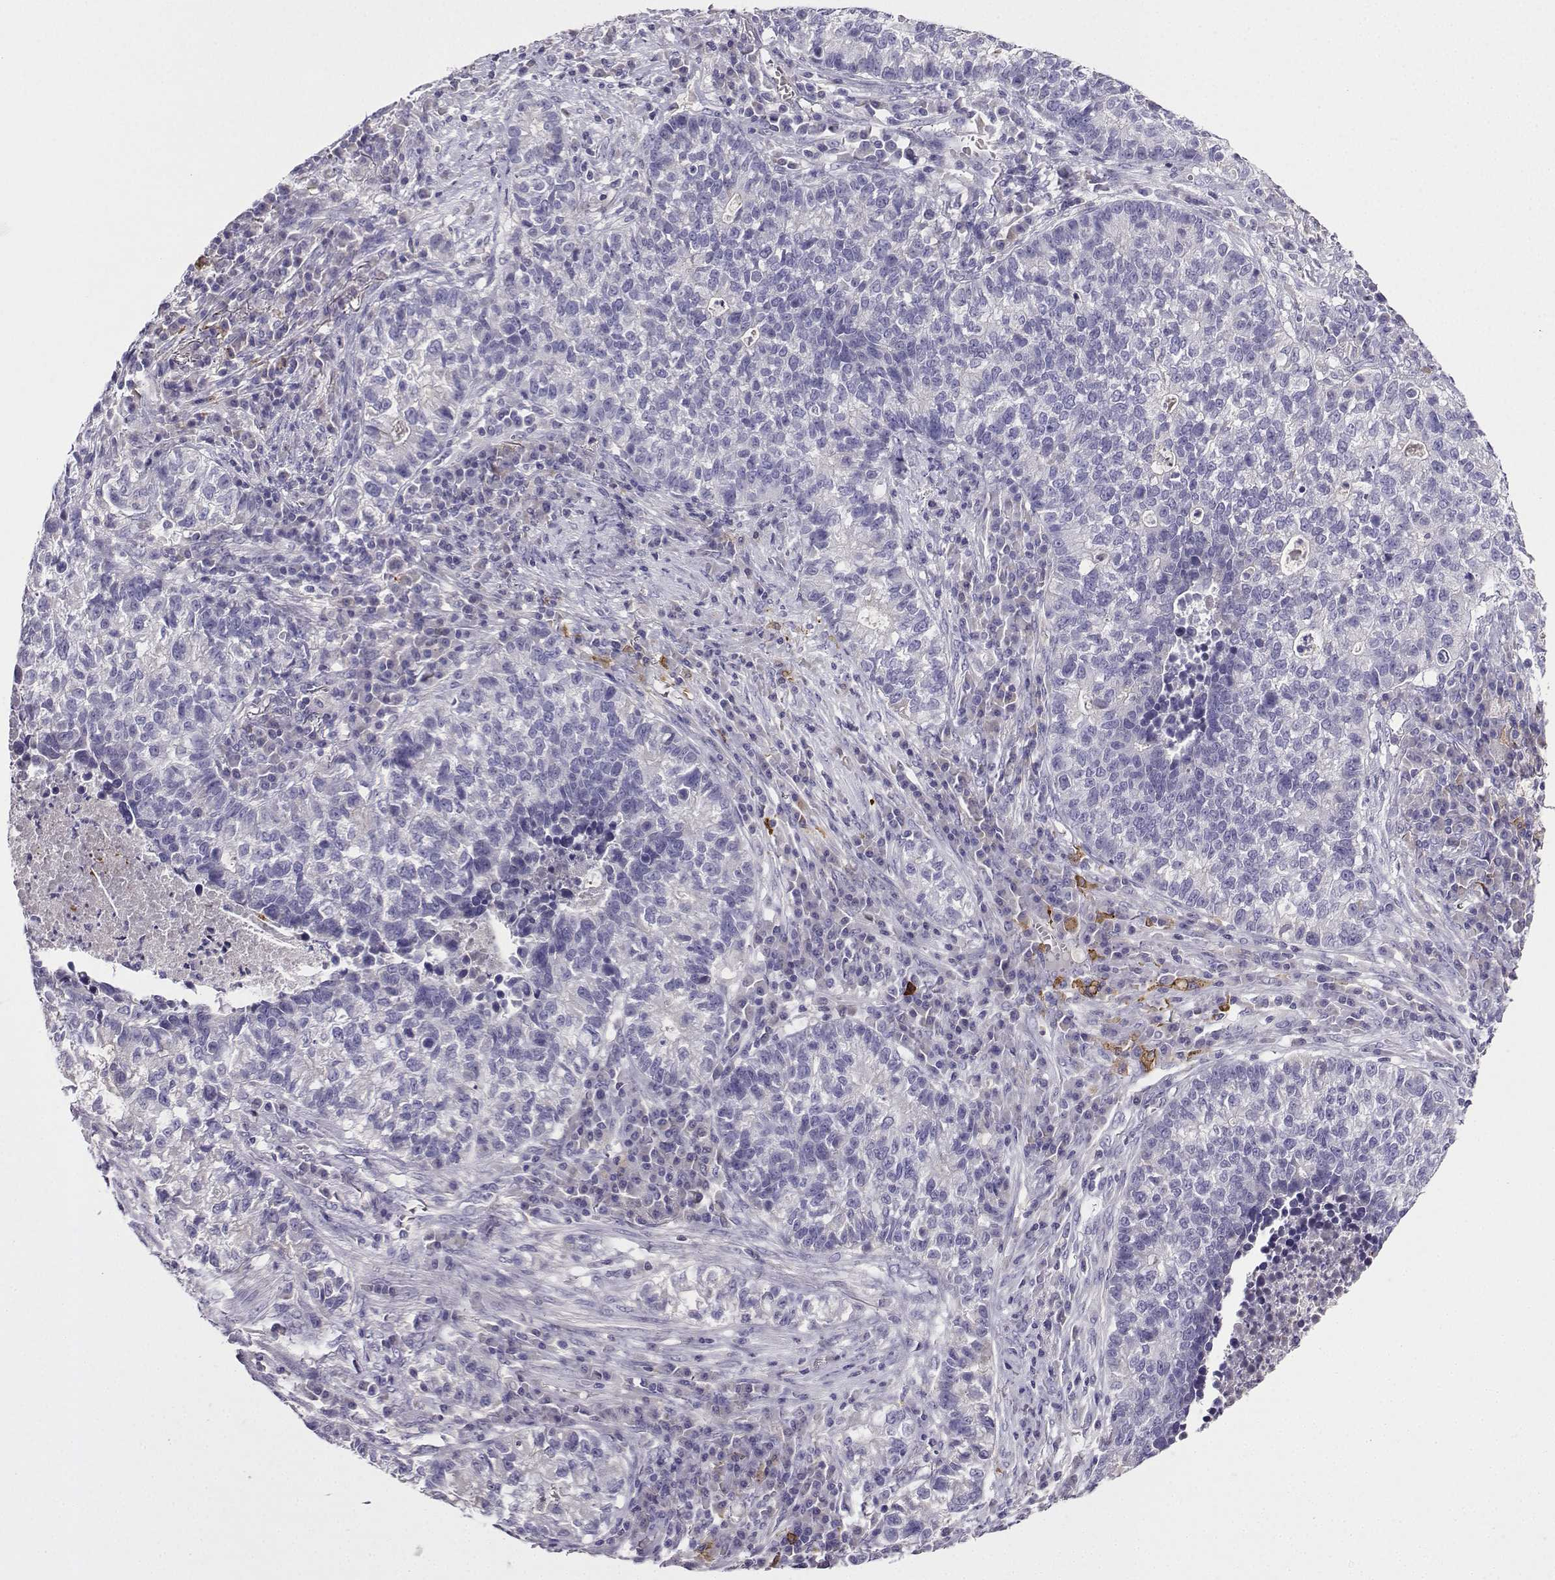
{"staining": {"intensity": "negative", "quantity": "none", "location": "none"}, "tissue": "lung cancer", "cell_type": "Tumor cells", "image_type": "cancer", "snomed": [{"axis": "morphology", "description": "Adenocarcinoma, NOS"}, {"axis": "topography", "description": "Lung"}], "caption": "There is no significant staining in tumor cells of lung cancer (adenocarcinoma).", "gene": "LINGO1", "patient": {"sex": "male", "age": 57}}